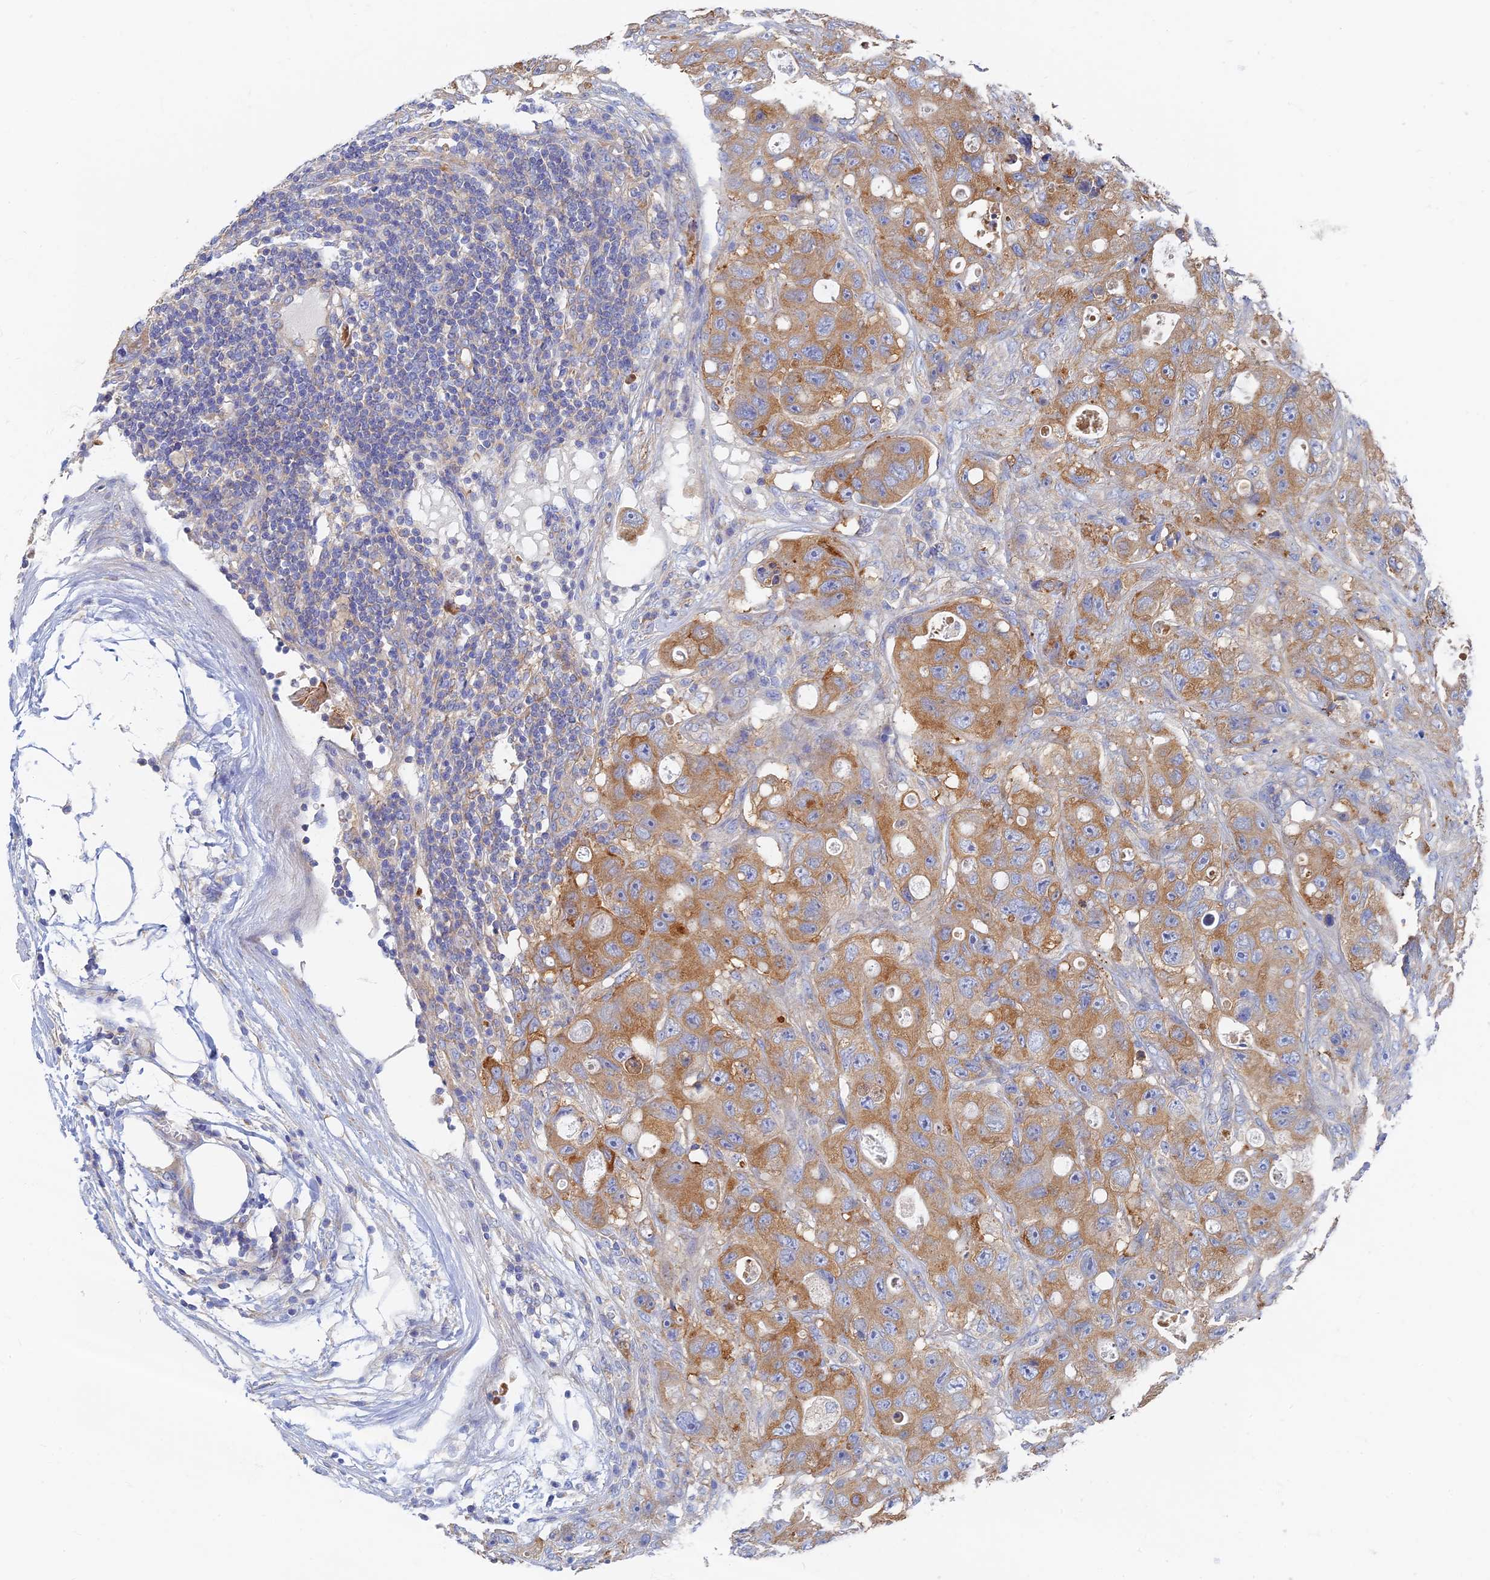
{"staining": {"intensity": "moderate", "quantity": ">75%", "location": "cytoplasmic/membranous"}, "tissue": "colorectal cancer", "cell_type": "Tumor cells", "image_type": "cancer", "snomed": [{"axis": "morphology", "description": "Adenocarcinoma, NOS"}, {"axis": "topography", "description": "Colon"}], "caption": "Immunohistochemical staining of colorectal adenocarcinoma reveals medium levels of moderate cytoplasmic/membranous protein staining in approximately >75% of tumor cells. (DAB IHC with brightfield microscopy, high magnification).", "gene": "TMEM44", "patient": {"sex": "female", "age": 46}}